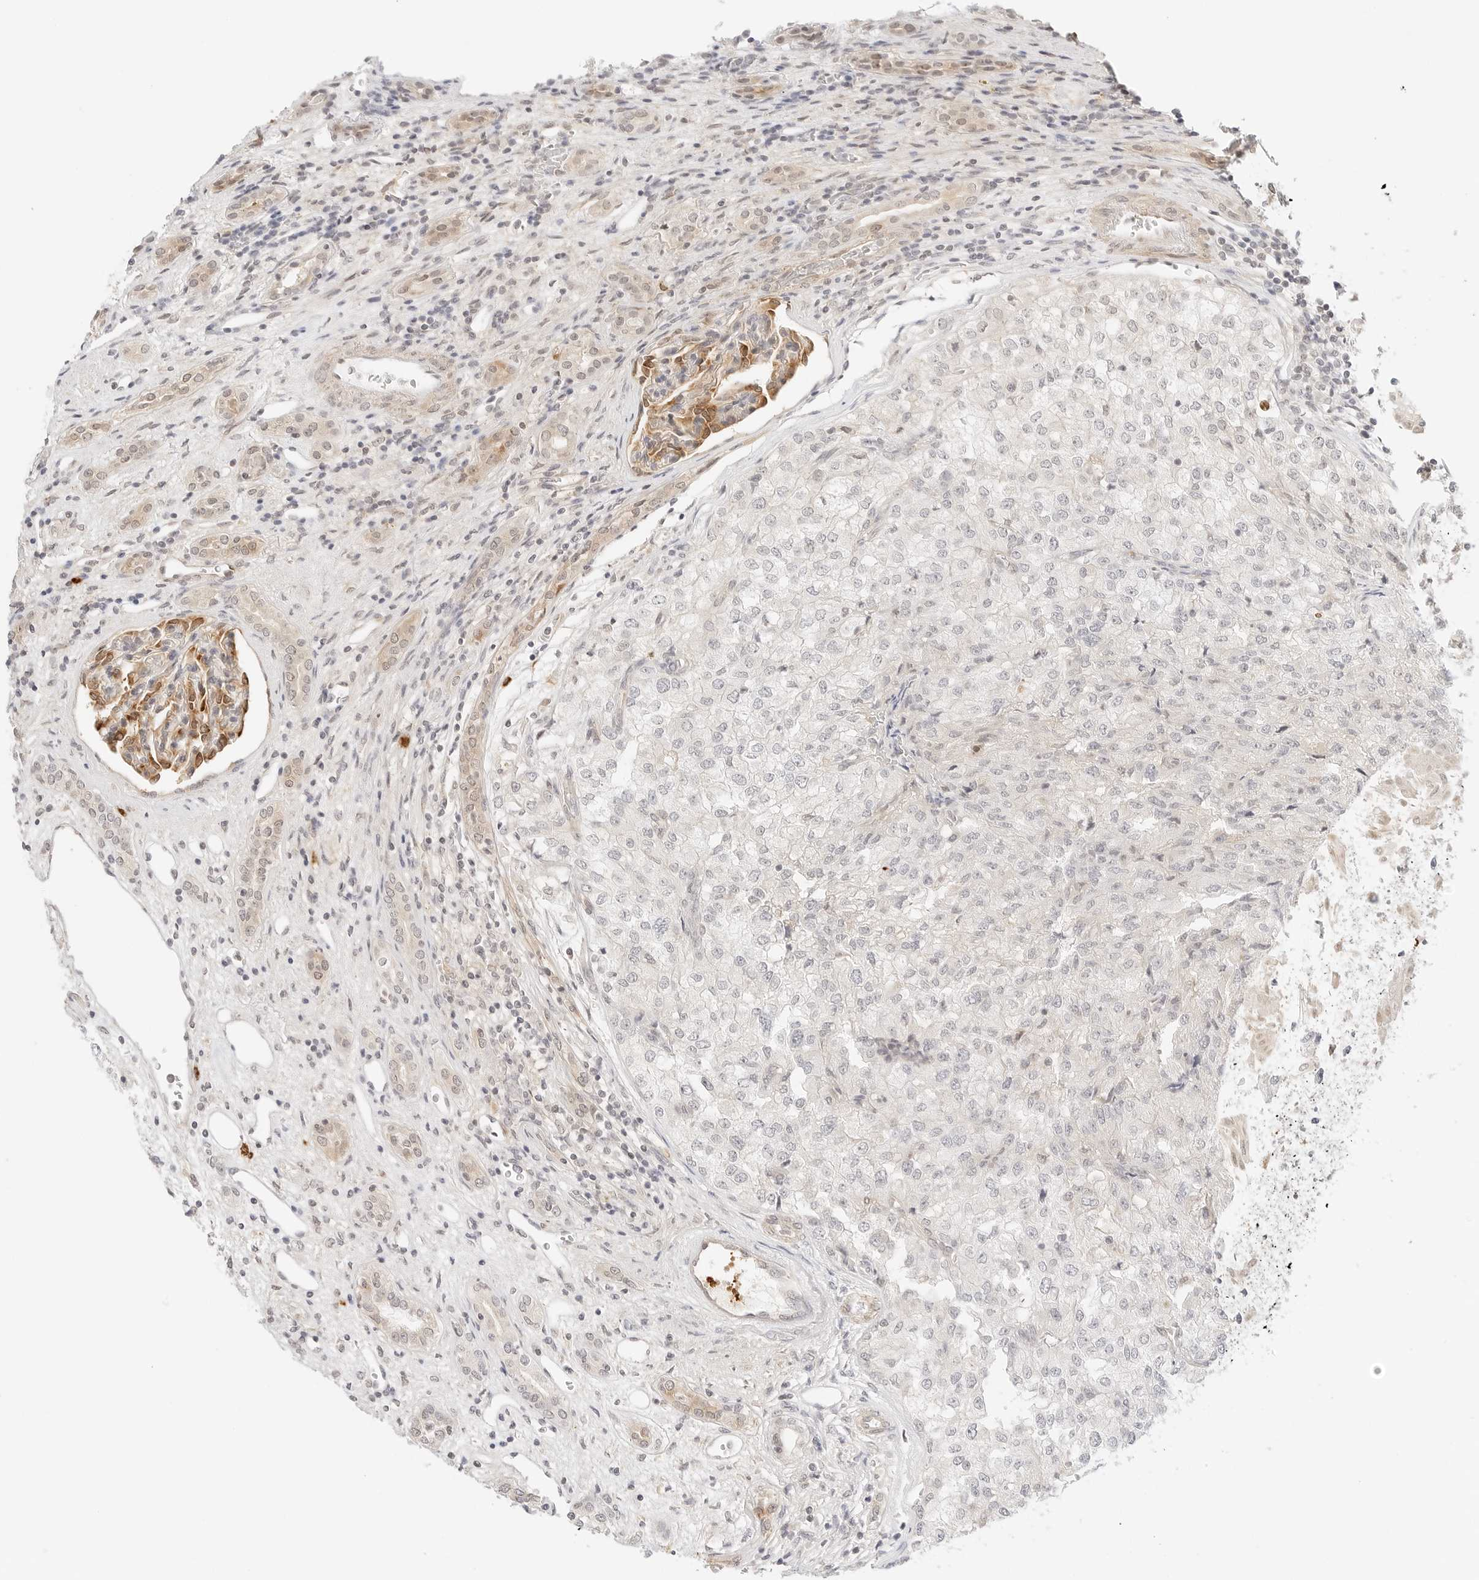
{"staining": {"intensity": "negative", "quantity": "none", "location": "none"}, "tissue": "renal cancer", "cell_type": "Tumor cells", "image_type": "cancer", "snomed": [{"axis": "morphology", "description": "Adenocarcinoma, NOS"}, {"axis": "topography", "description": "Kidney"}], "caption": "The photomicrograph exhibits no staining of tumor cells in renal cancer.", "gene": "TEKT2", "patient": {"sex": "female", "age": 54}}